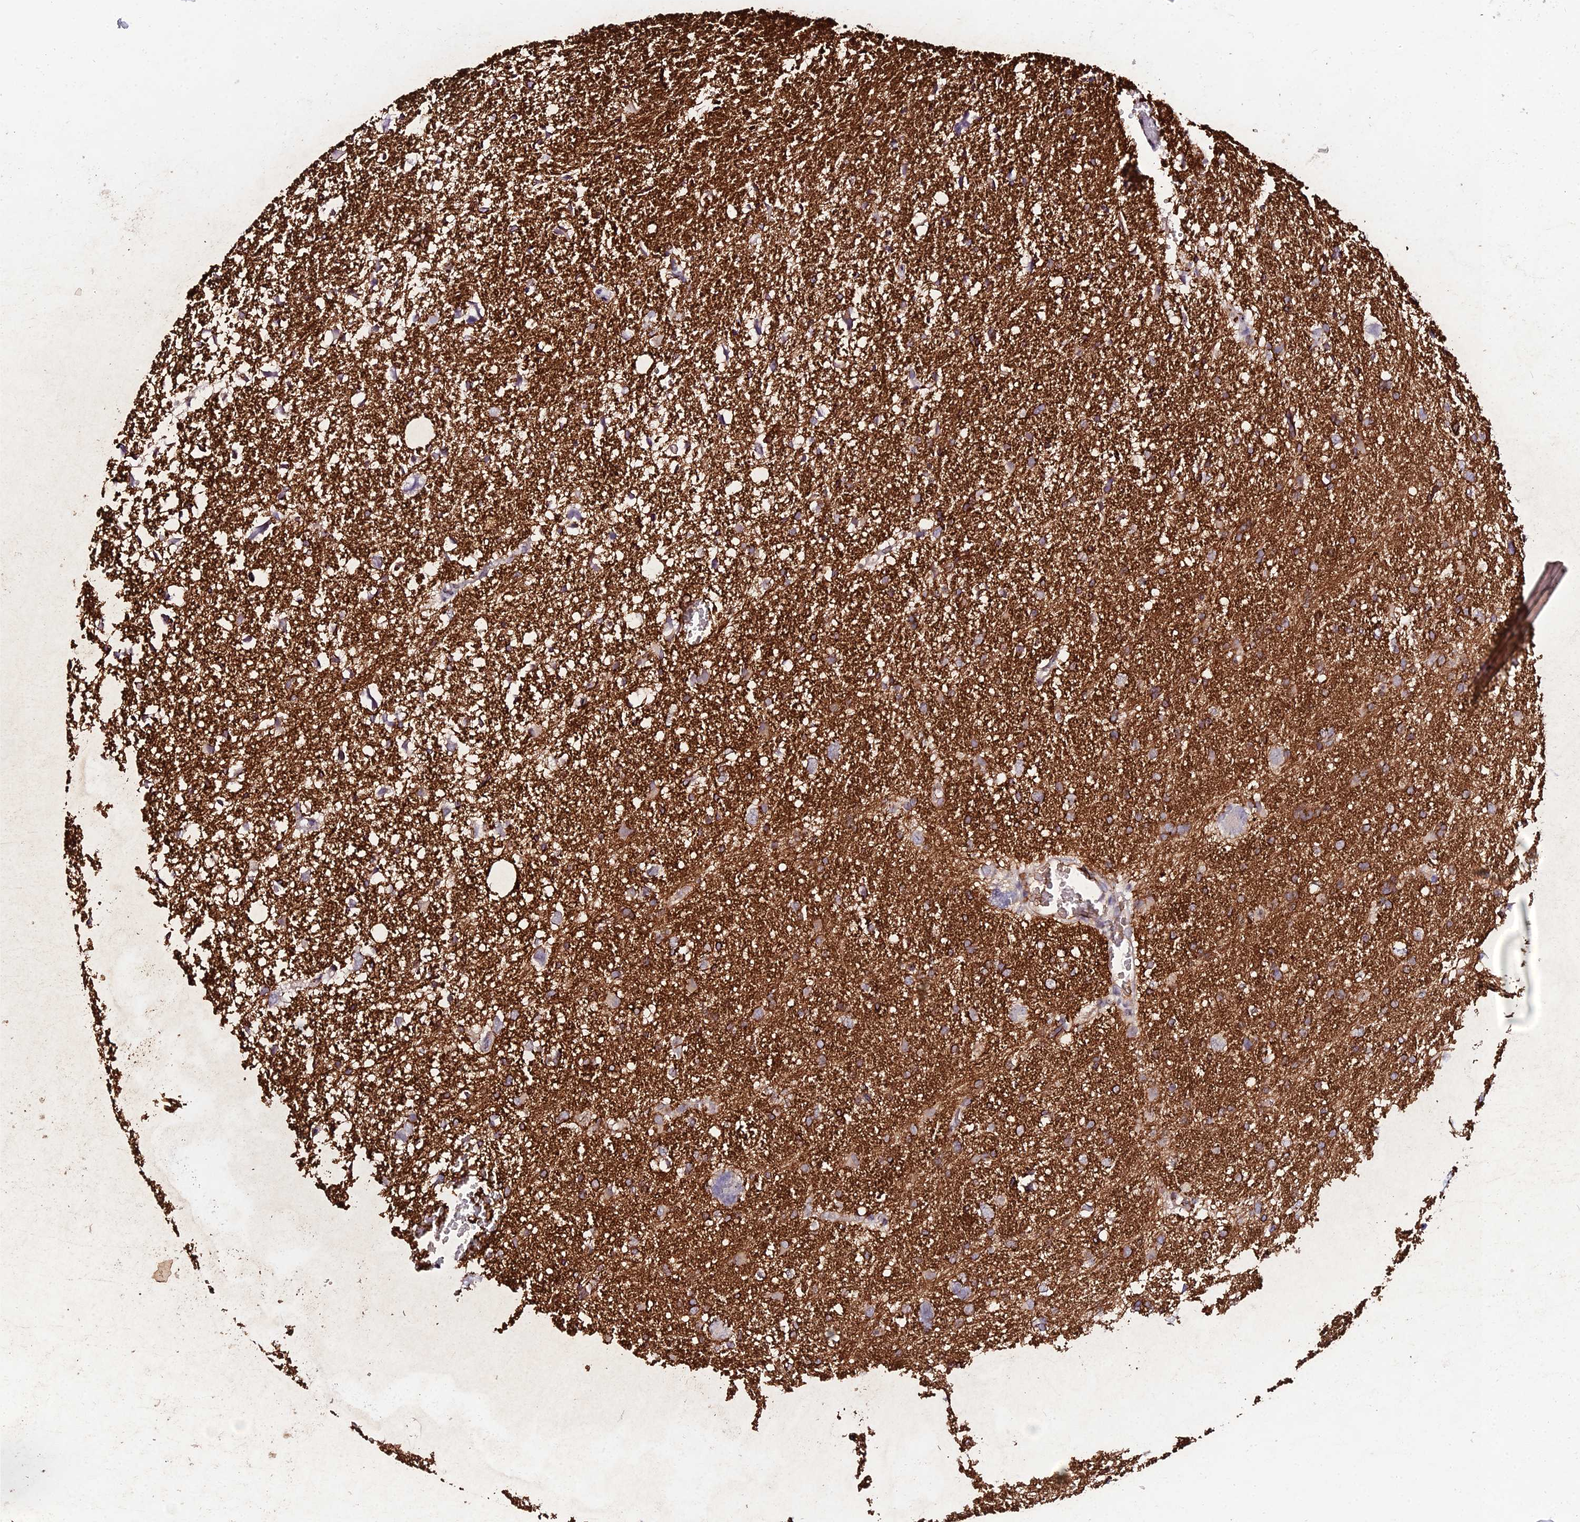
{"staining": {"intensity": "strong", "quantity": "25%-75%", "location": "cytoplasmic/membranous"}, "tissue": "glioma", "cell_type": "Tumor cells", "image_type": "cancer", "snomed": [{"axis": "morphology", "description": "Glioma, malignant, High grade"}, {"axis": "topography", "description": "Brain"}], "caption": "Tumor cells demonstrate strong cytoplasmic/membranous staining in about 25%-75% of cells in malignant high-grade glioma. (DAB (3,3'-diaminobenzidine) IHC, brown staining for protein, blue staining for nuclei).", "gene": "DEFB132", "patient": {"sex": "male", "age": 61}}